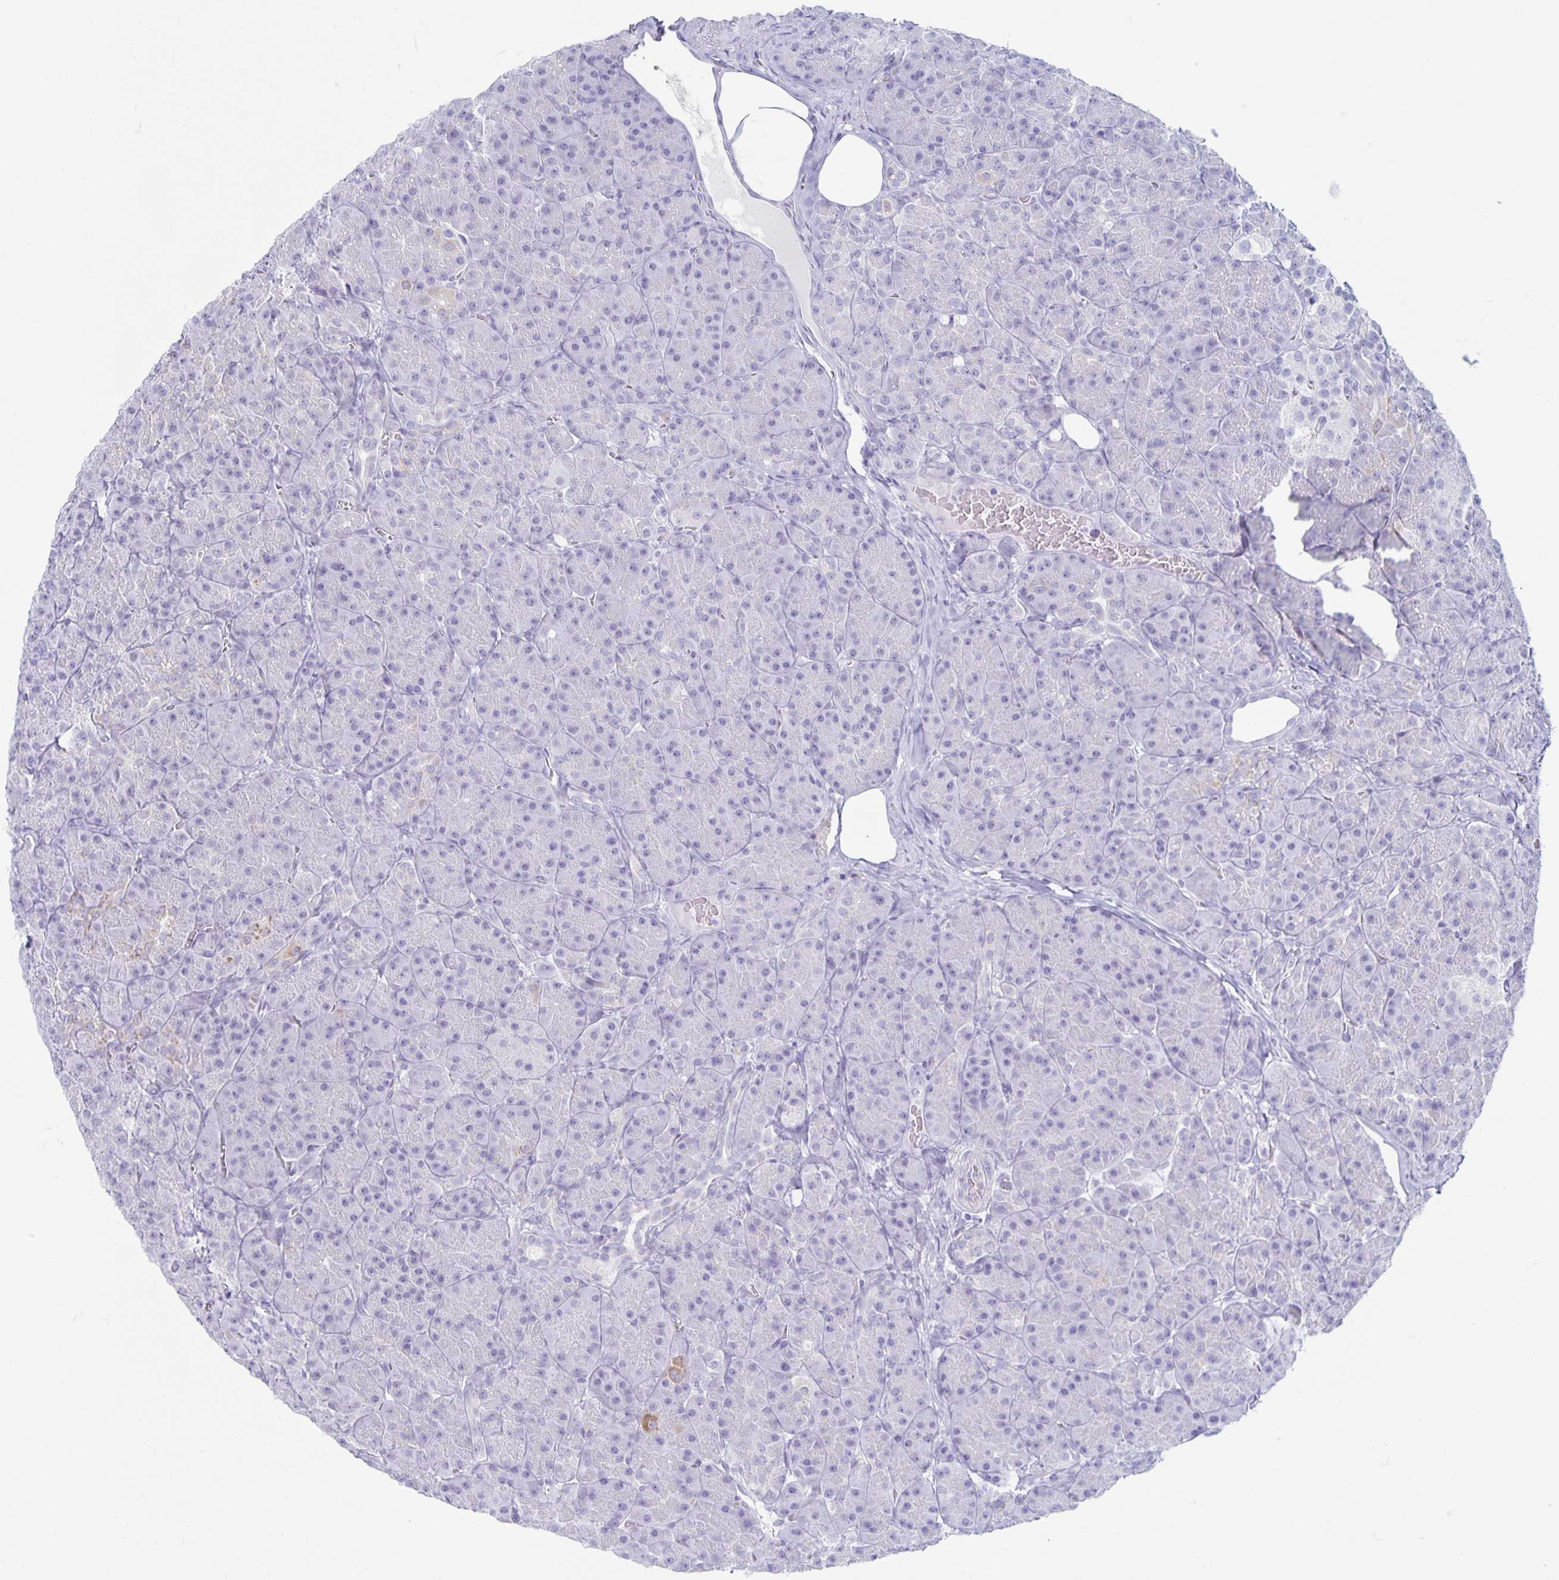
{"staining": {"intensity": "negative", "quantity": "none", "location": "none"}, "tissue": "pancreas", "cell_type": "Exocrine glandular cells", "image_type": "normal", "snomed": [{"axis": "morphology", "description": "Normal tissue, NOS"}, {"axis": "topography", "description": "Pancreas"}], "caption": "Immunohistochemical staining of unremarkable pancreas displays no significant positivity in exocrine glandular cells. Nuclei are stained in blue.", "gene": "CT45A10", "patient": {"sex": "male", "age": 57}}